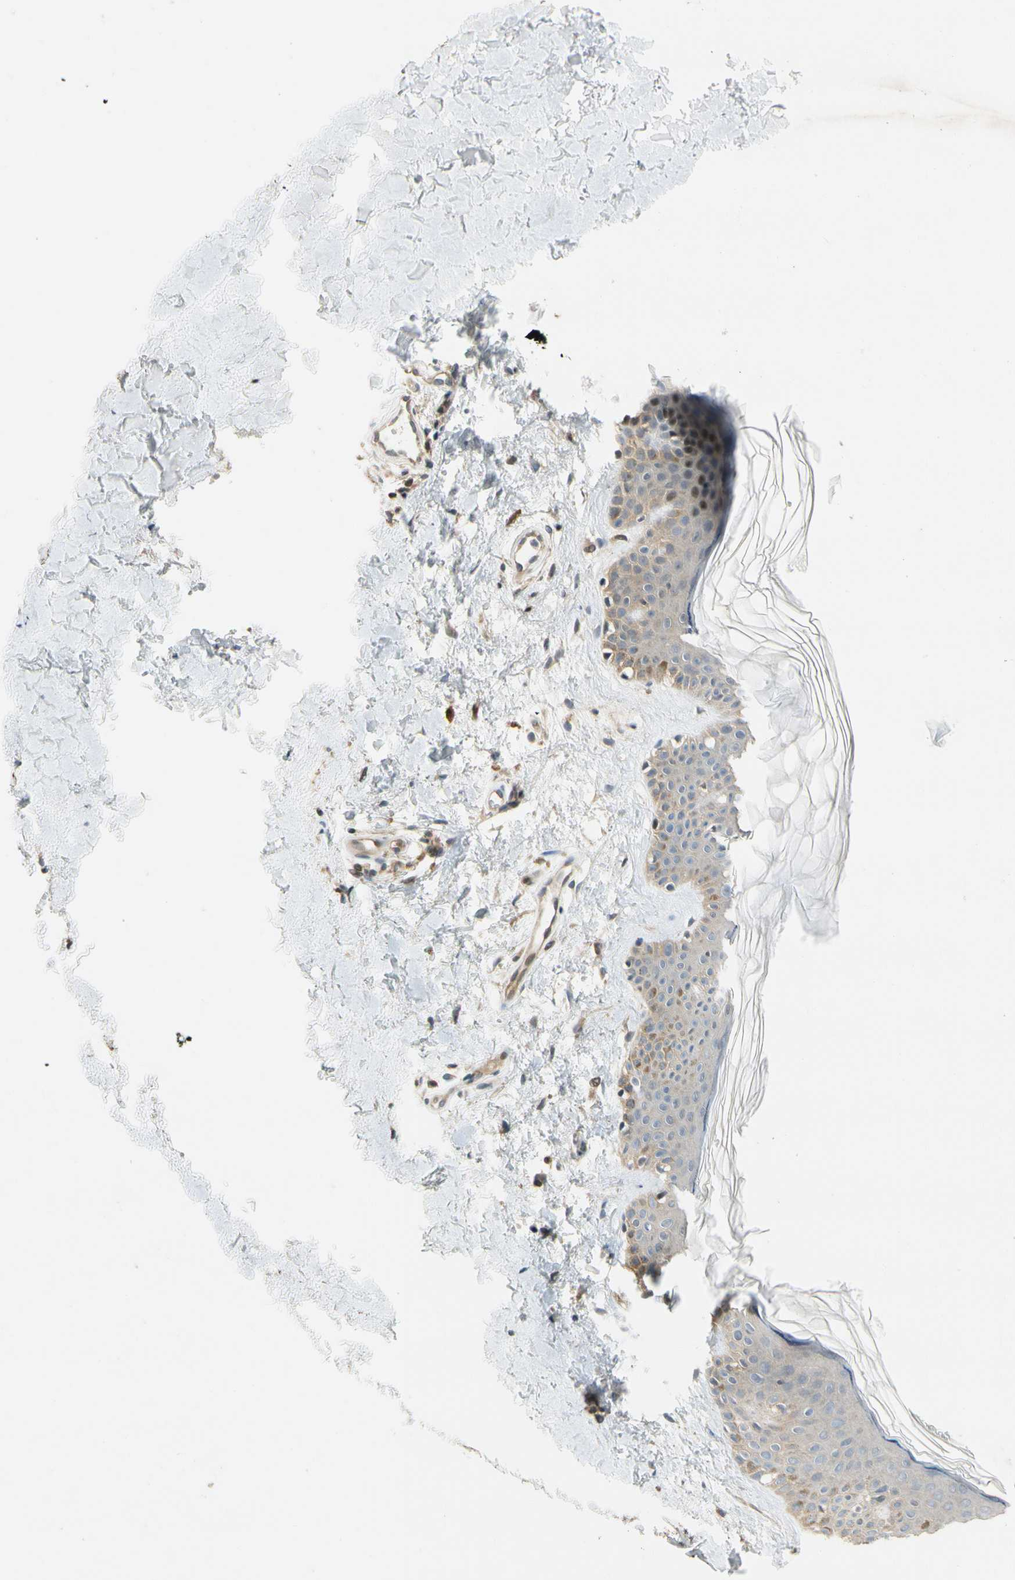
{"staining": {"intensity": "weak", "quantity": "<25%", "location": "cytoplasmic/membranous"}, "tissue": "skin", "cell_type": "Fibroblasts", "image_type": "normal", "snomed": [{"axis": "morphology", "description": "Normal tissue, NOS"}, {"axis": "topography", "description": "Skin"}], "caption": "Protein analysis of normal skin exhibits no significant staining in fibroblasts.", "gene": "GATD1", "patient": {"sex": "male", "age": 67}}